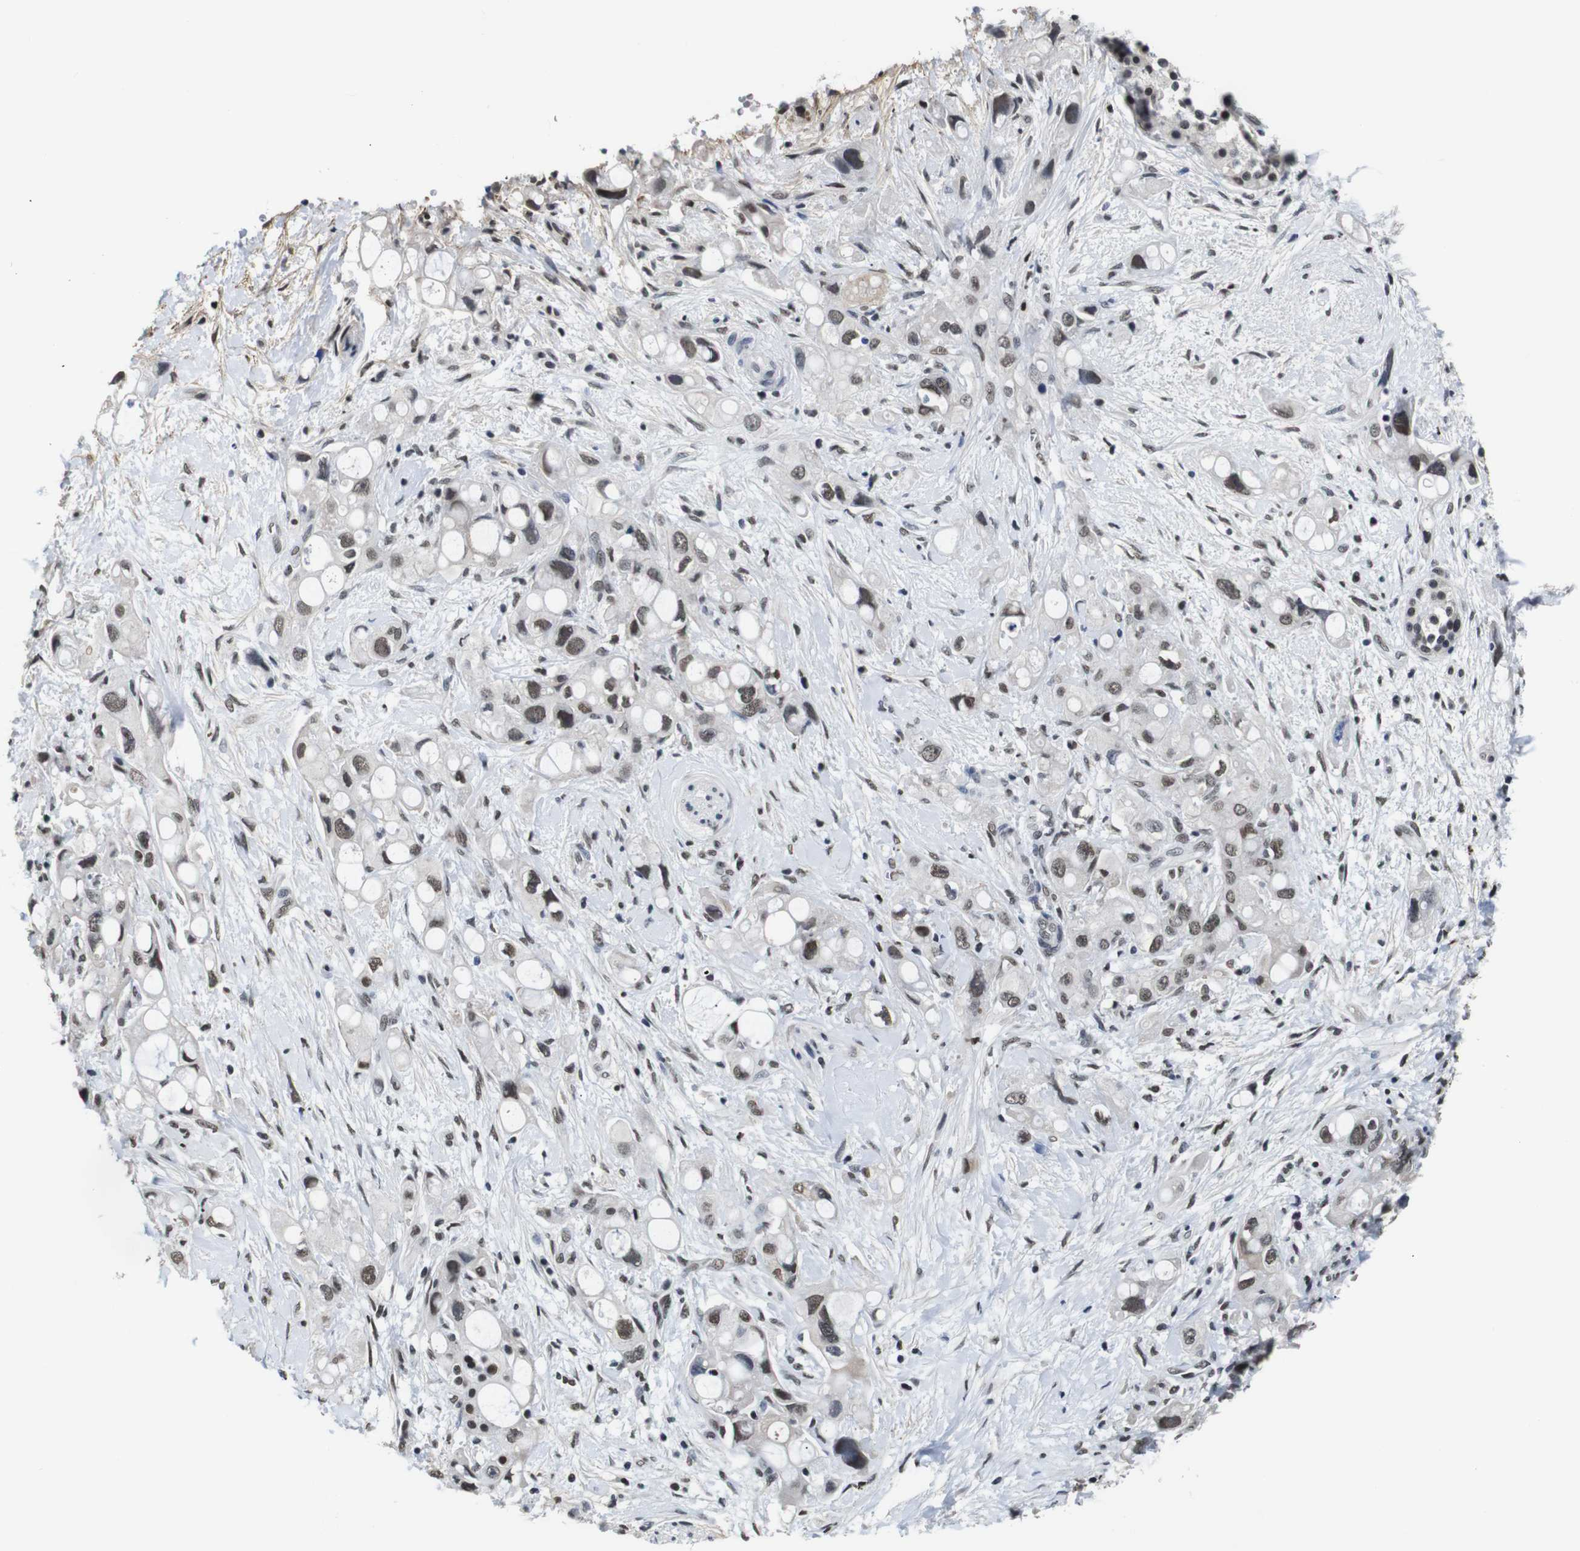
{"staining": {"intensity": "moderate", "quantity": ">75%", "location": "nuclear"}, "tissue": "pancreatic cancer", "cell_type": "Tumor cells", "image_type": "cancer", "snomed": [{"axis": "morphology", "description": "Adenocarcinoma, NOS"}, {"axis": "topography", "description": "Pancreas"}], "caption": "Immunohistochemistry (IHC) image of neoplastic tissue: pancreatic adenocarcinoma stained using immunohistochemistry reveals medium levels of moderate protein expression localized specifically in the nuclear of tumor cells, appearing as a nuclear brown color.", "gene": "ILDR2", "patient": {"sex": "female", "age": 56}}